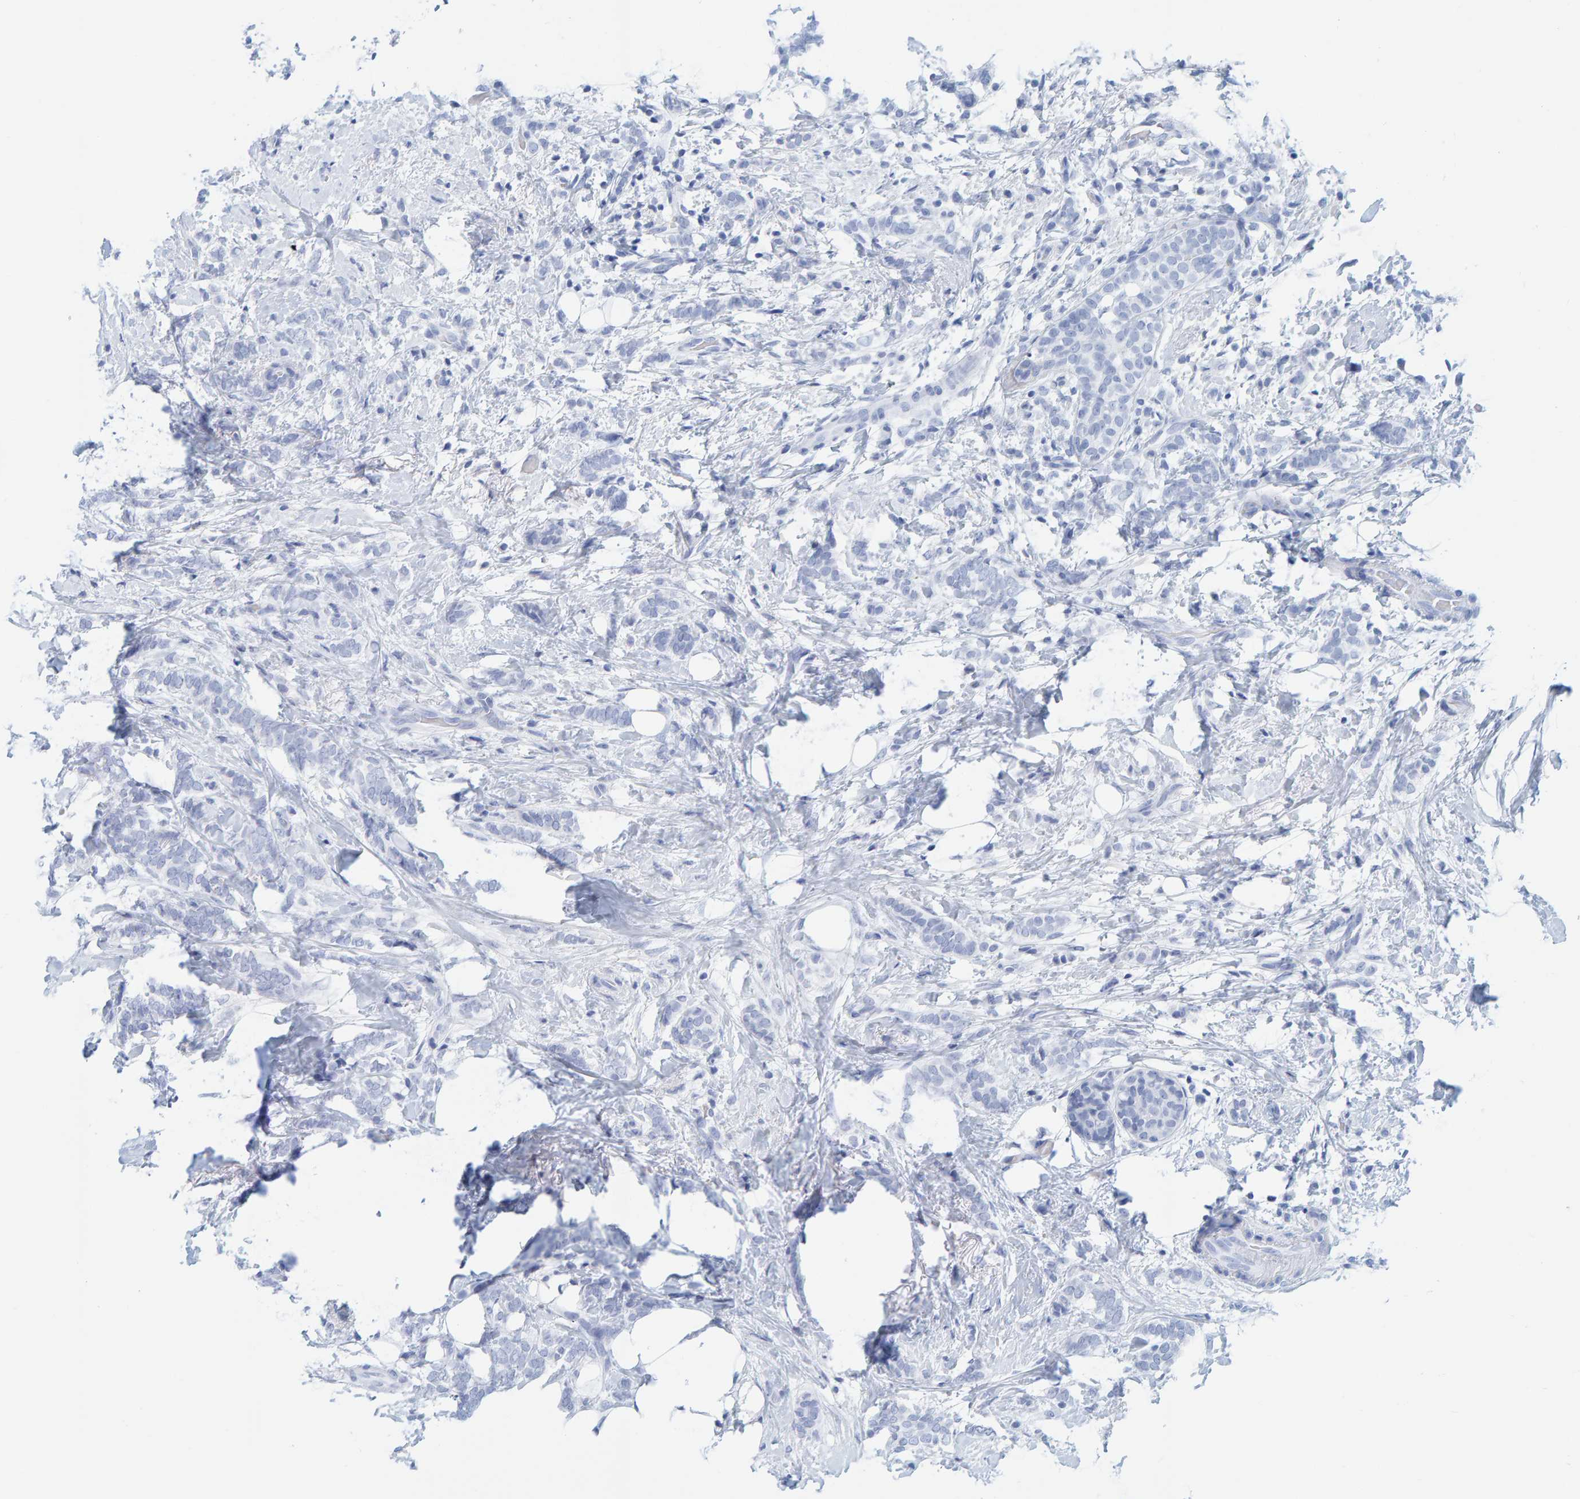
{"staining": {"intensity": "negative", "quantity": "none", "location": "none"}, "tissue": "breast cancer", "cell_type": "Tumor cells", "image_type": "cancer", "snomed": [{"axis": "morphology", "description": "Lobular carcinoma"}, {"axis": "topography", "description": "Breast"}], "caption": "High power microscopy micrograph of an immunohistochemistry (IHC) micrograph of breast lobular carcinoma, revealing no significant positivity in tumor cells.", "gene": "SFTPC", "patient": {"sex": "female", "age": 50}}